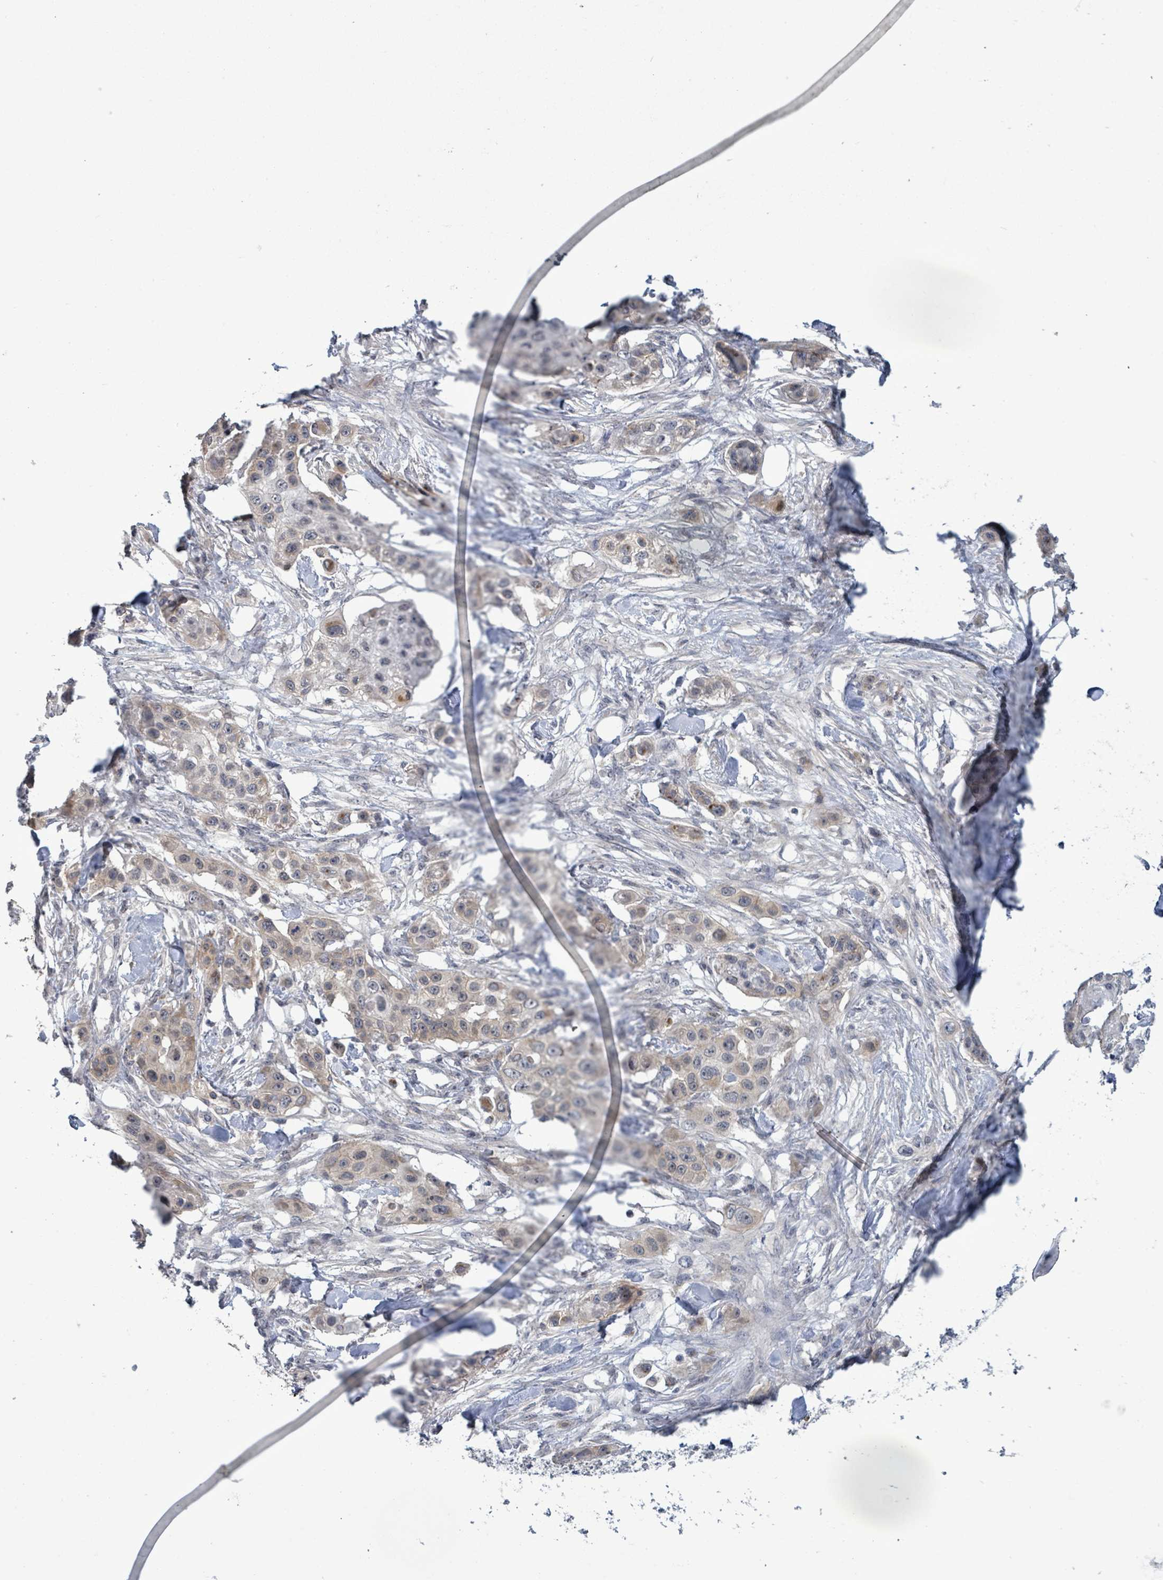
{"staining": {"intensity": "weak", "quantity": "<25%", "location": "cytoplasmic/membranous"}, "tissue": "skin cancer", "cell_type": "Tumor cells", "image_type": "cancer", "snomed": [{"axis": "morphology", "description": "Squamous cell carcinoma, NOS"}, {"axis": "topography", "description": "Skin"}], "caption": "Human squamous cell carcinoma (skin) stained for a protein using immunohistochemistry (IHC) displays no positivity in tumor cells.", "gene": "AMMECR1", "patient": {"sex": "male", "age": 63}}